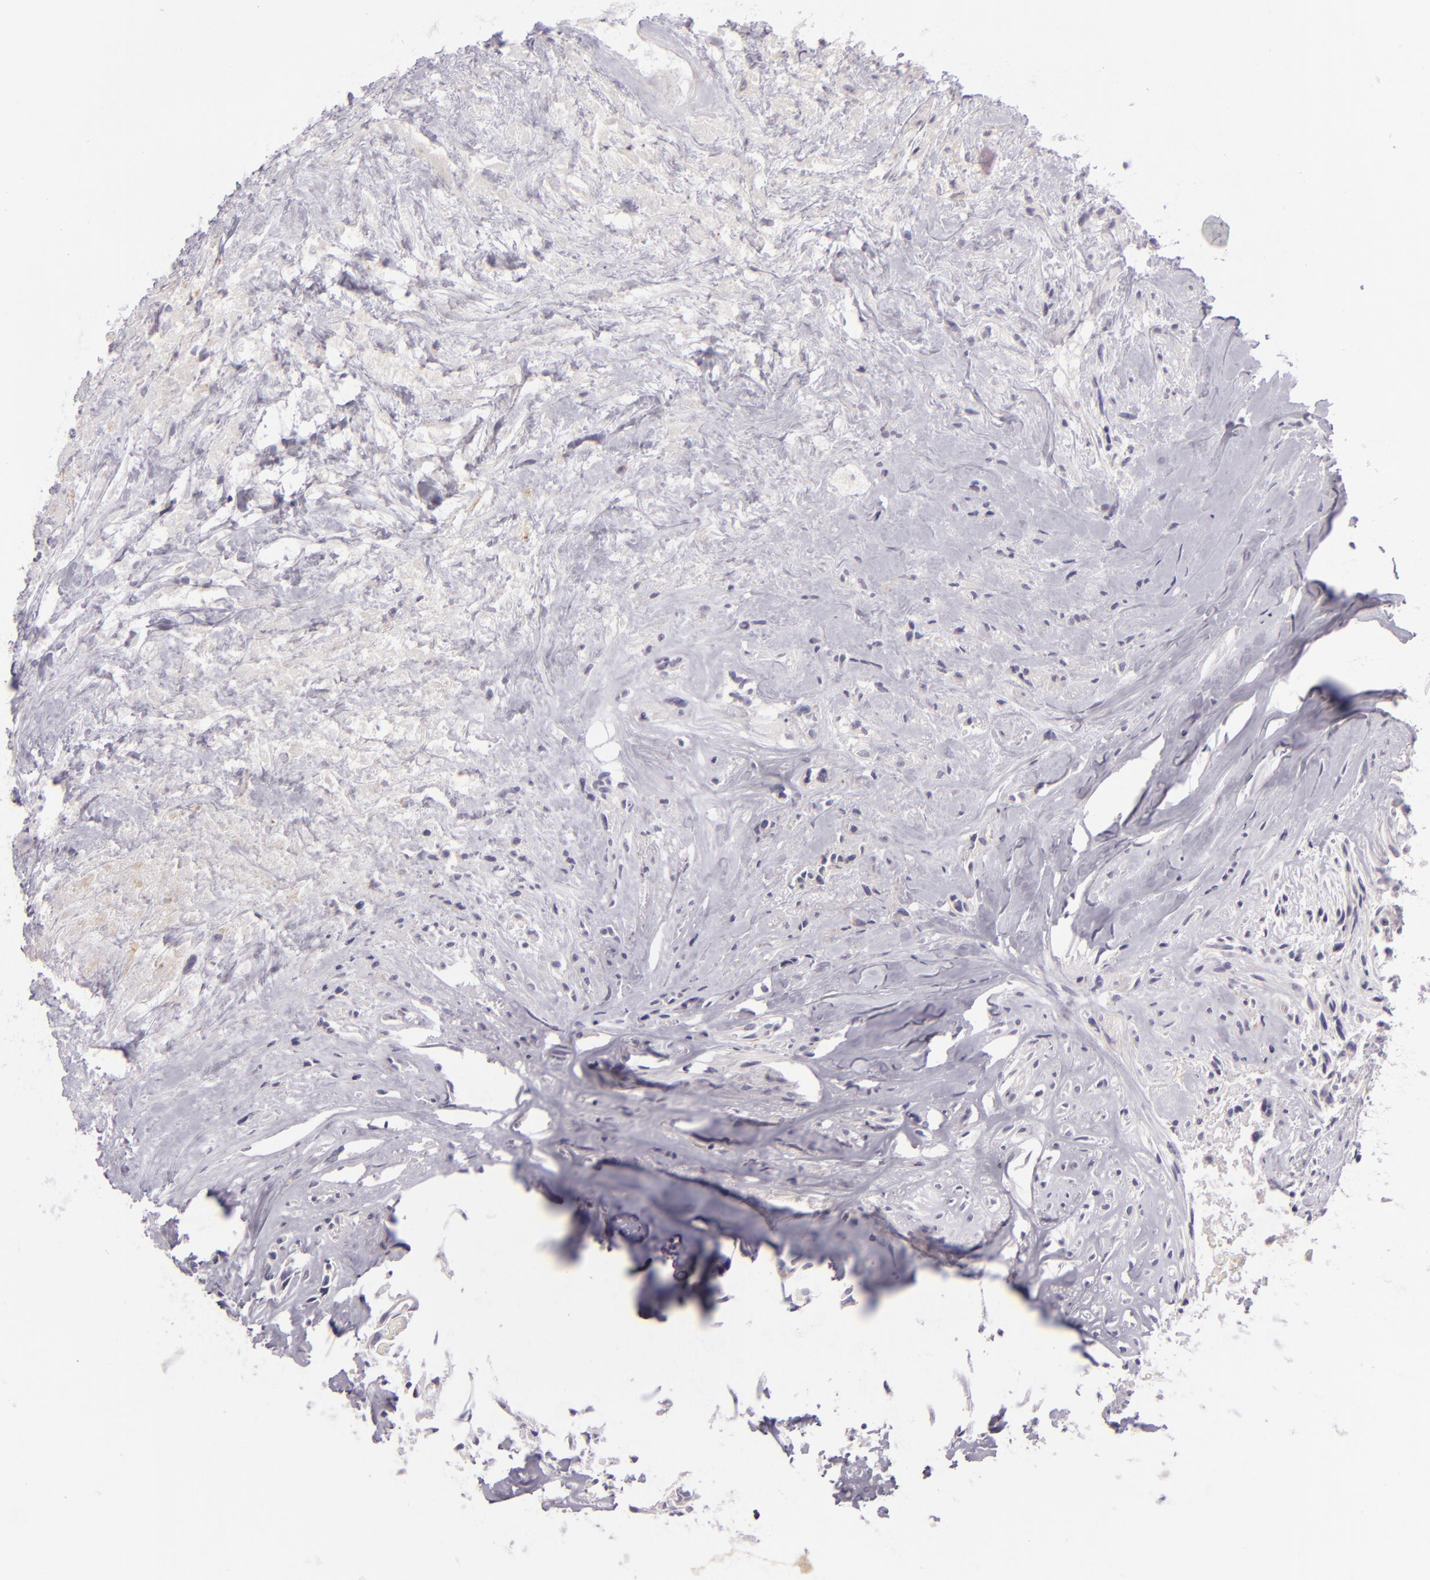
{"staining": {"intensity": "negative", "quantity": "none", "location": "none"}, "tissue": "glioma", "cell_type": "Tumor cells", "image_type": "cancer", "snomed": [{"axis": "morphology", "description": "Glioma, malignant, High grade"}, {"axis": "topography", "description": "Brain"}], "caption": "Immunohistochemical staining of human glioma shows no significant expression in tumor cells.", "gene": "EGFL6", "patient": {"sex": "male", "age": 48}}